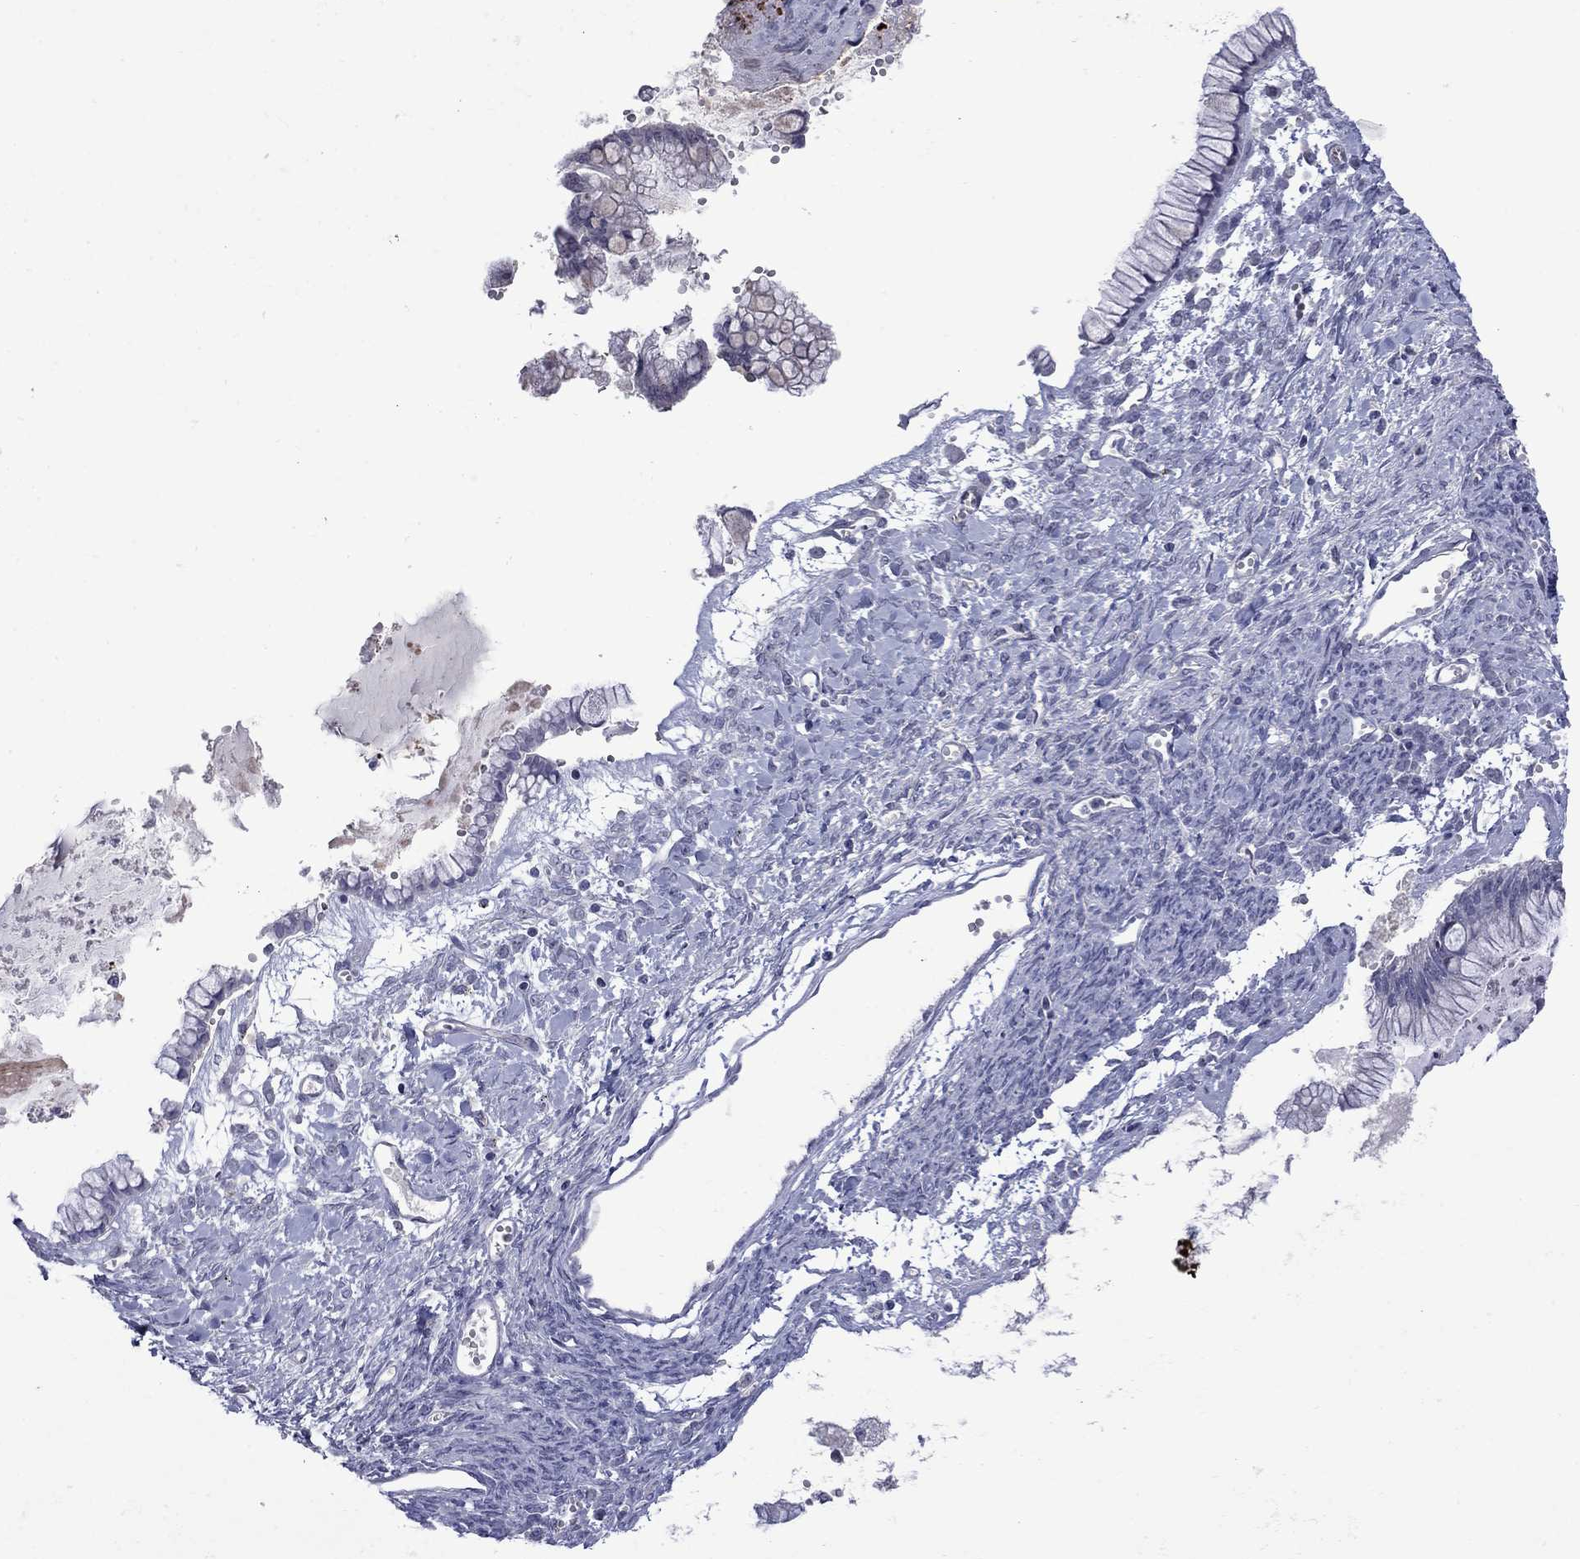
{"staining": {"intensity": "negative", "quantity": "none", "location": "none"}, "tissue": "ovarian cancer", "cell_type": "Tumor cells", "image_type": "cancer", "snomed": [{"axis": "morphology", "description": "Cystadenocarcinoma, mucinous, NOS"}, {"axis": "topography", "description": "Ovary"}], "caption": "Immunohistochemistry micrograph of neoplastic tissue: mucinous cystadenocarcinoma (ovarian) stained with DAB exhibits no significant protein staining in tumor cells.", "gene": "NSMF", "patient": {"sex": "female", "age": 67}}